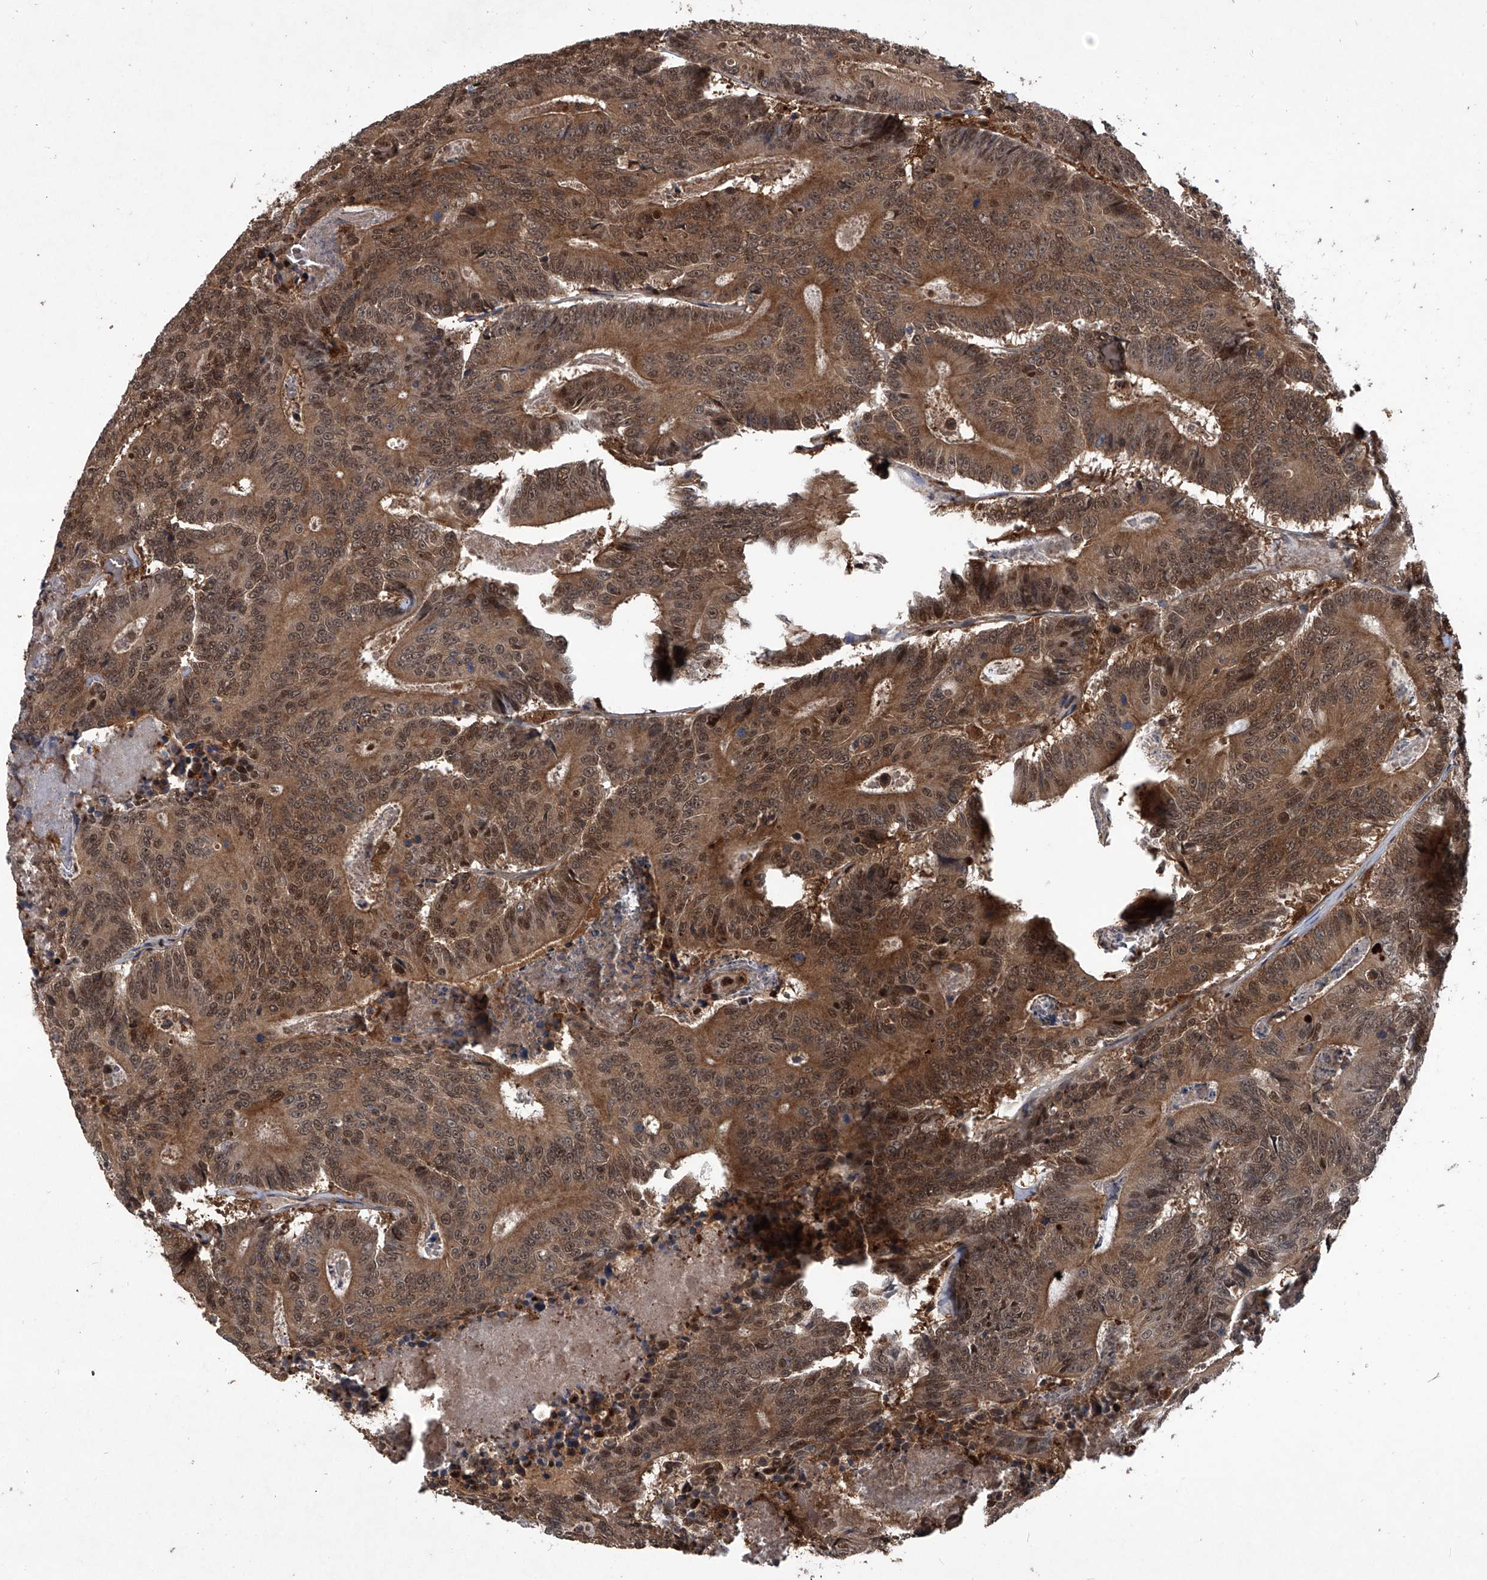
{"staining": {"intensity": "moderate", "quantity": ">75%", "location": "cytoplasmic/membranous,nuclear"}, "tissue": "colorectal cancer", "cell_type": "Tumor cells", "image_type": "cancer", "snomed": [{"axis": "morphology", "description": "Adenocarcinoma, NOS"}, {"axis": "topography", "description": "Colon"}], "caption": "Colorectal cancer stained with DAB immunohistochemistry (IHC) shows medium levels of moderate cytoplasmic/membranous and nuclear expression in about >75% of tumor cells.", "gene": "PSMB1", "patient": {"sex": "male", "age": 83}}